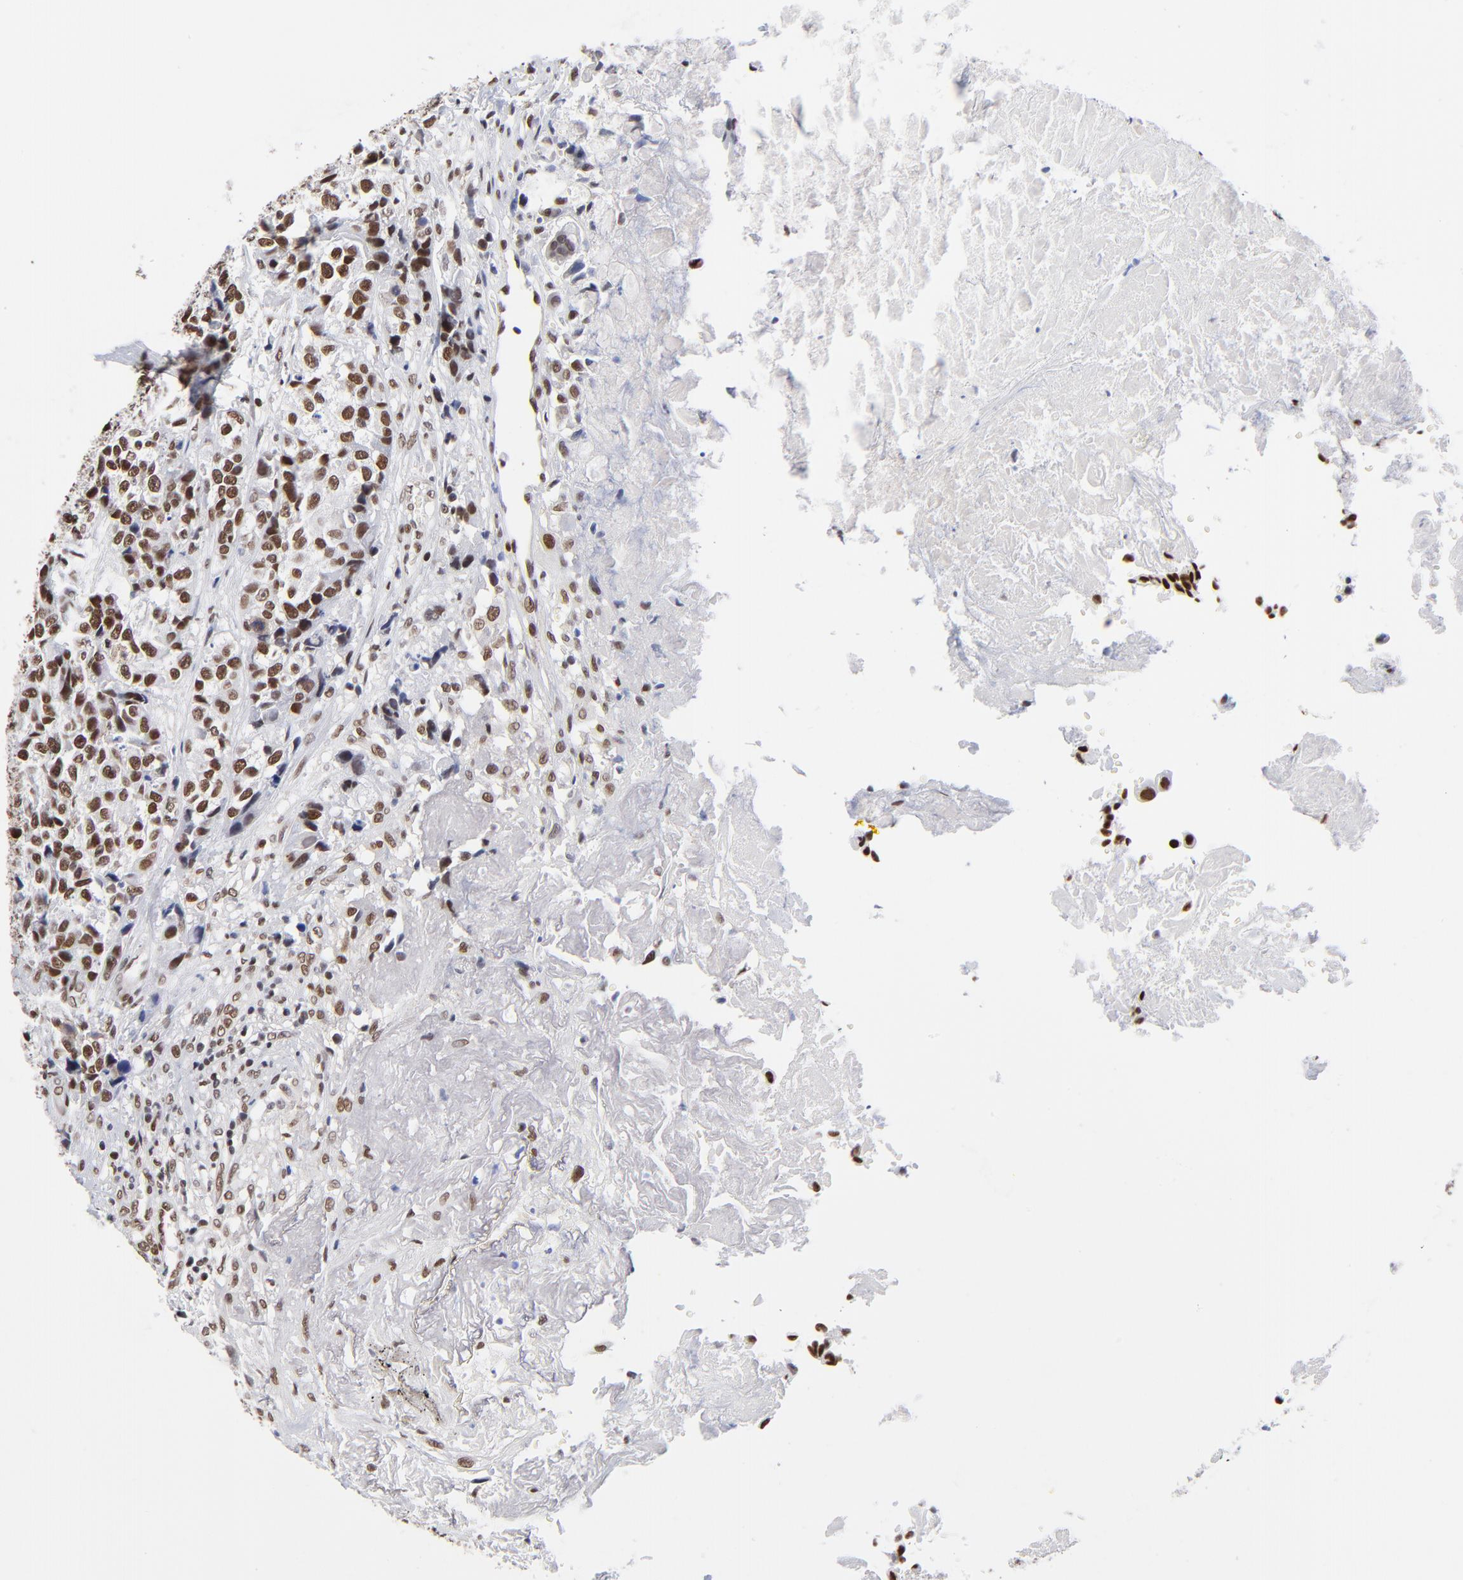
{"staining": {"intensity": "strong", "quantity": ">75%", "location": "nuclear"}, "tissue": "urothelial cancer", "cell_type": "Tumor cells", "image_type": "cancer", "snomed": [{"axis": "morphology", "description": "Urothelial carcinoma, High grade"}, {"axis": "topography", "description": "Urinary bladder"}], "caption": "Brown immunohistochemical staining in high-grade urothelial carcinoma displays strong nuclear positivity in about >75% of tumor cells. (Brightfield microscopy of DAB IHC at high magnification).", "gene": "ZMYM3", "patient": {"sex": "female", "age": 81}}